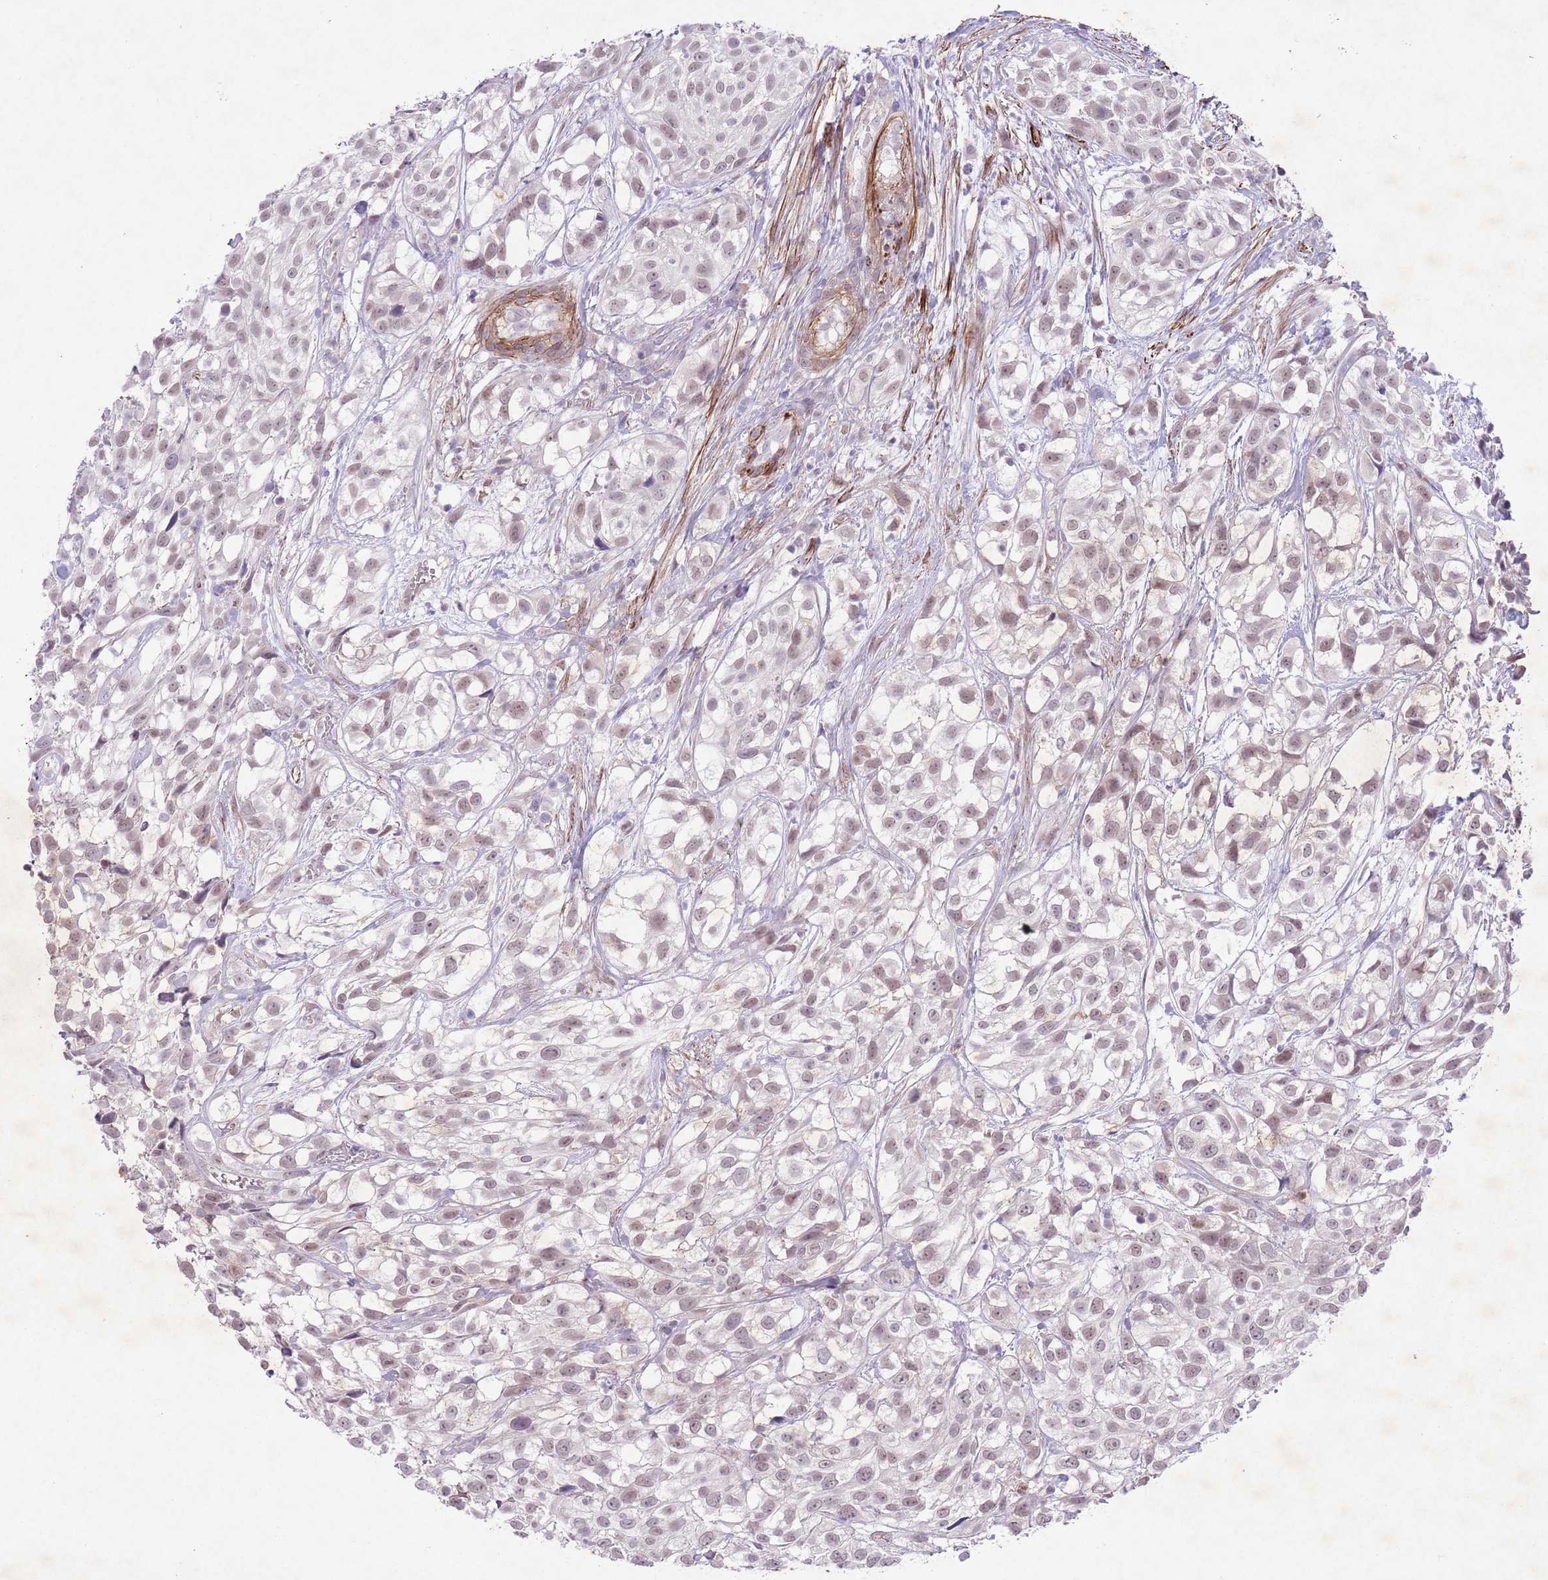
{"staining": {"intensity": "weak", "quantity": ">75%", "location": "nuclear"}, "tissue": "urothelial cancer", "cell_type": "Tumor cells", "image_type": "cancer", "snomed": [{"axis": "morphology", "description": "Urothelial carcinoma, High grade"}, {"axis": "topography", "description": "Urinary bladder"}], "caption": "Immunohistochemistry of human urothelial cancer shows low levels of weak nuclear expression in approximately >75% of tumor cells.", "gene": "CCNI", "patient": {"sex": "male", "age": 56}}